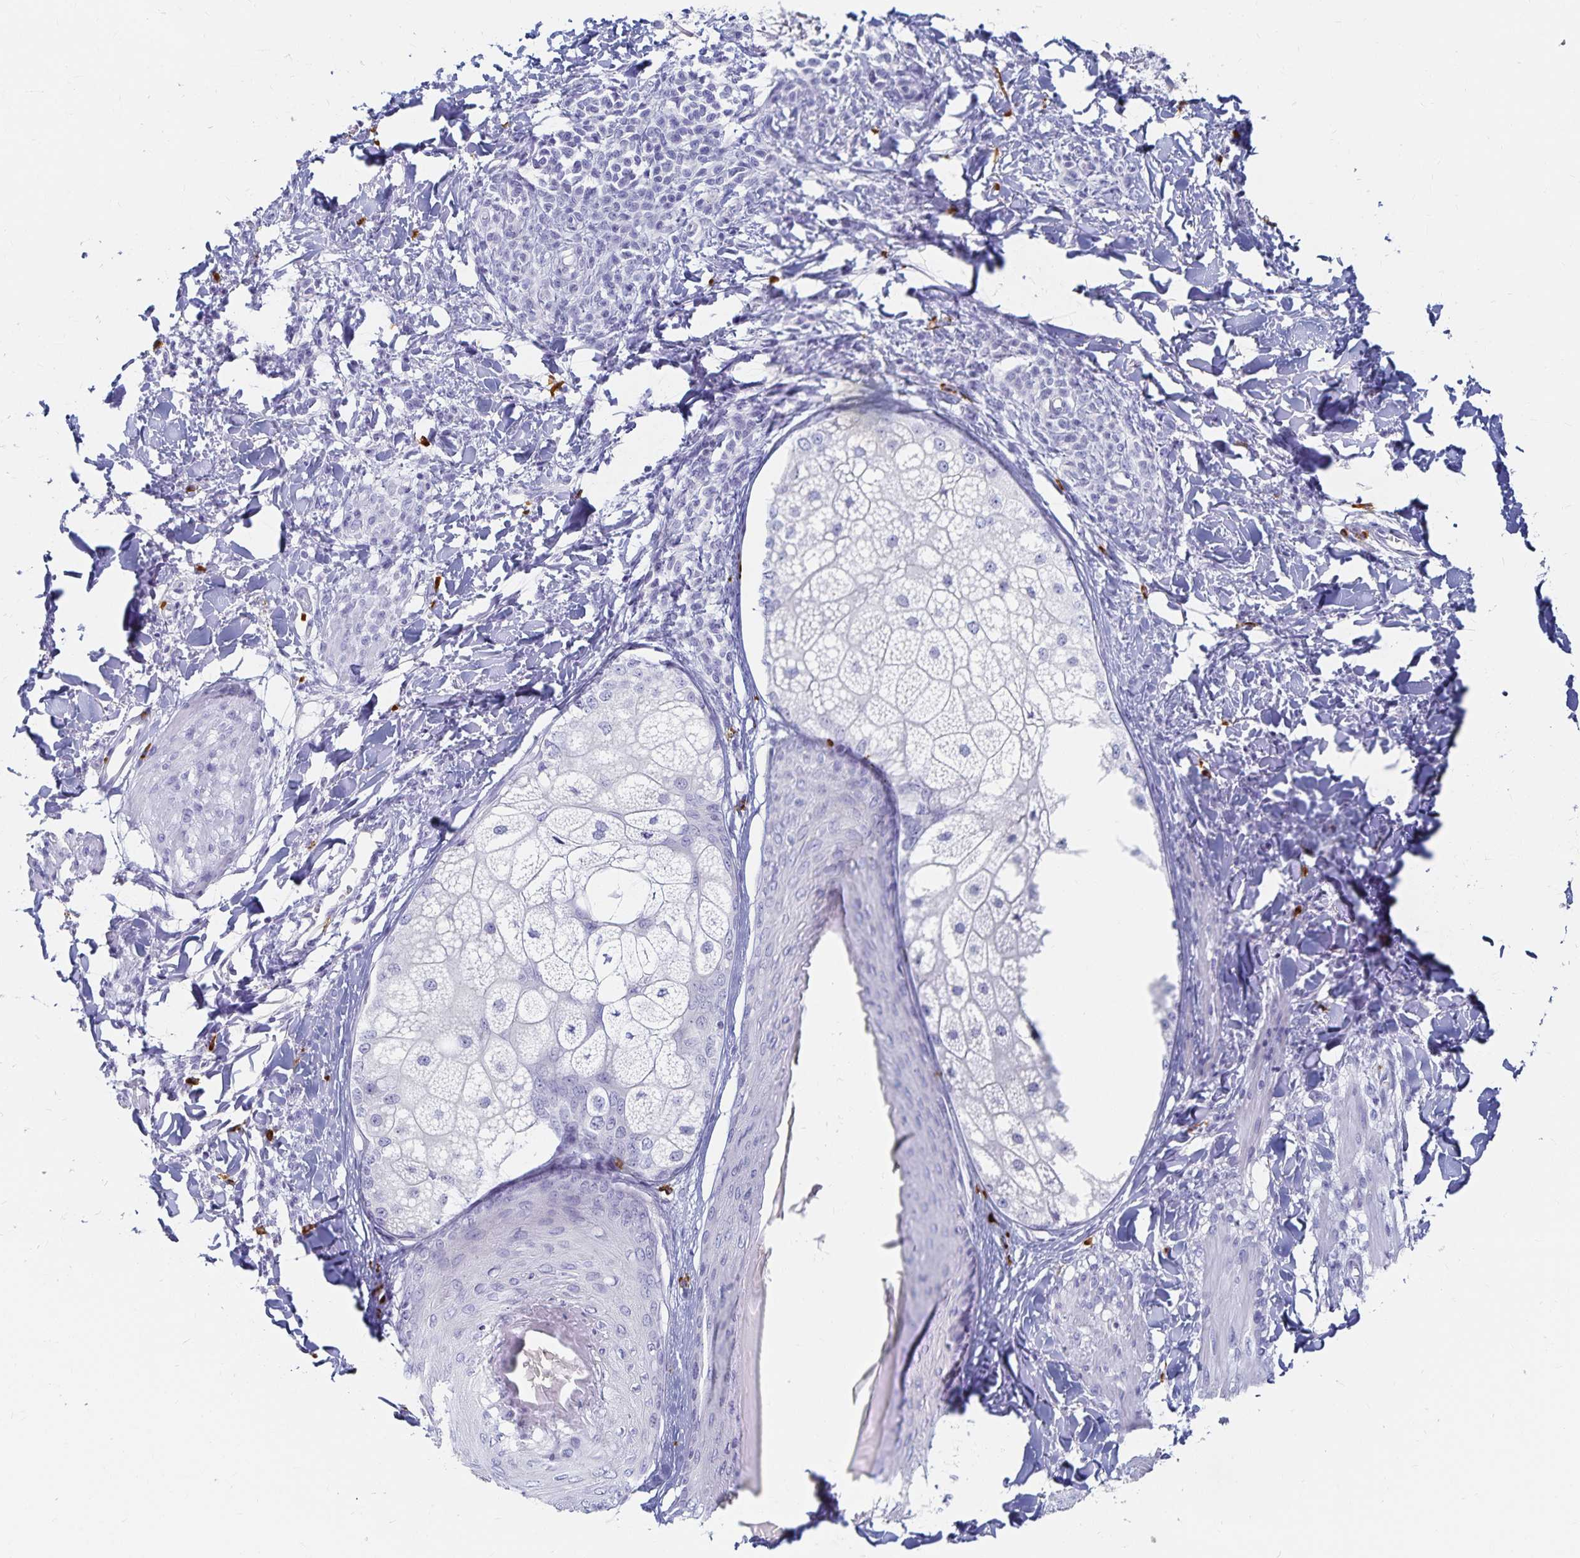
{"staining": {"intensity": "negative", "quantity": "none", "location": "none"}, "tissue": "skin", "cell_type": "Fibroblasts", "image_type": "normal", "snomed": [{"axis": "morphology", "description": "Normal tissue, NOS"}, {"axis": "topography", "description": "Skin"}], "caption": "This is an IHC micrograph of unremarkable skin. There is no staining in fibroblasts.", "gene": "TNIP1", "patient": {"sex": "male", "age": 16}}